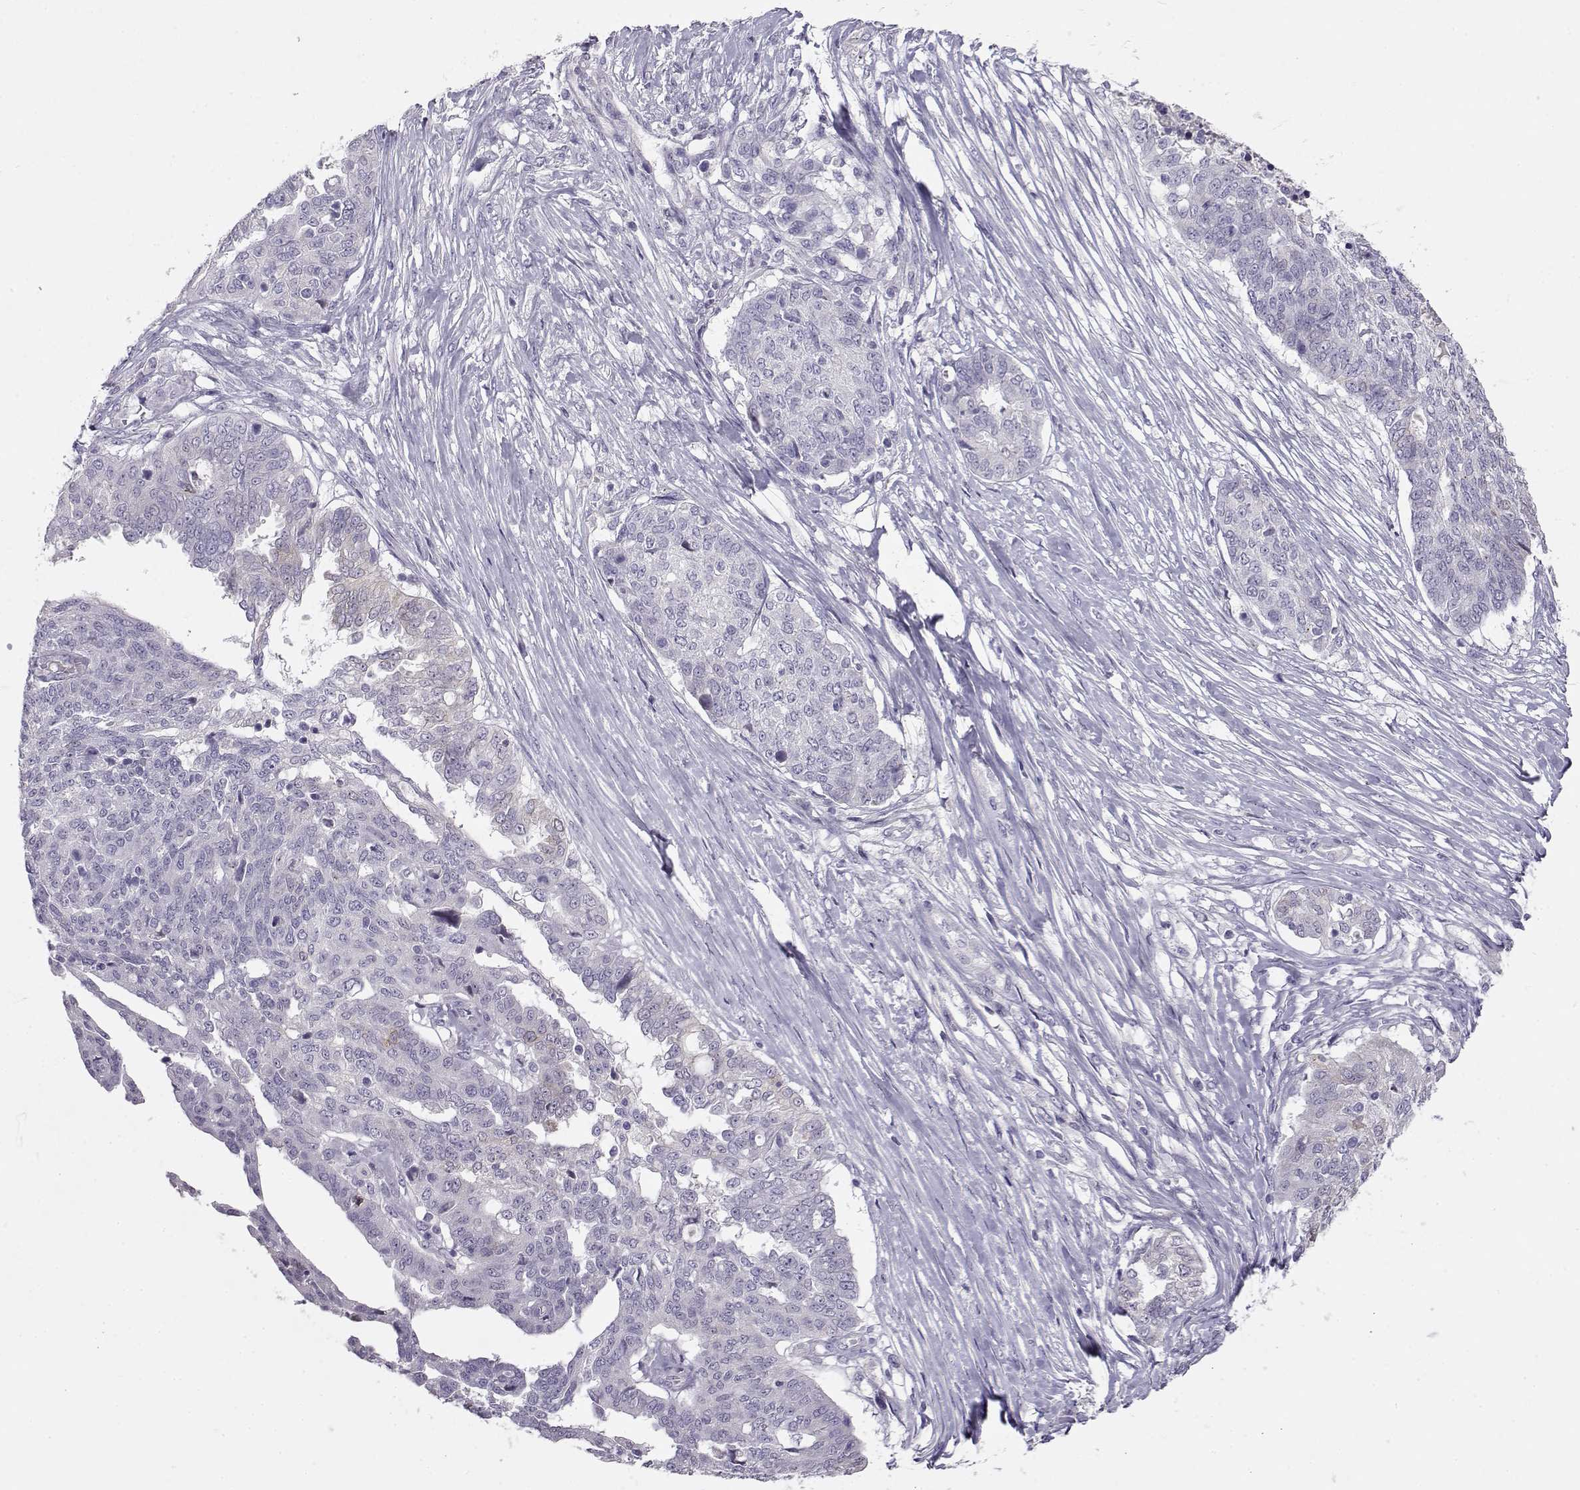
{"staining": {"intensity": "negative", "quantity": "none", "location": "none"}, "tissue": "ovarian cancer", "cell_type": "Tumor cells", "image_type": "cancer", "snomed": [{"axis": "morphology", "description": "Cystadenocarcinoma, serous, NOS"}, {"axis": "topography", "description": "Ovary"}], "caption": "Tumor cells are negative for protein expression in human ovarian cancer (serous cystadenocarcinoma). (IHC, brightfield microscopy, high magnification).", "gene": "ENDOU", "patient": {"sex": "female", "age": 67}}